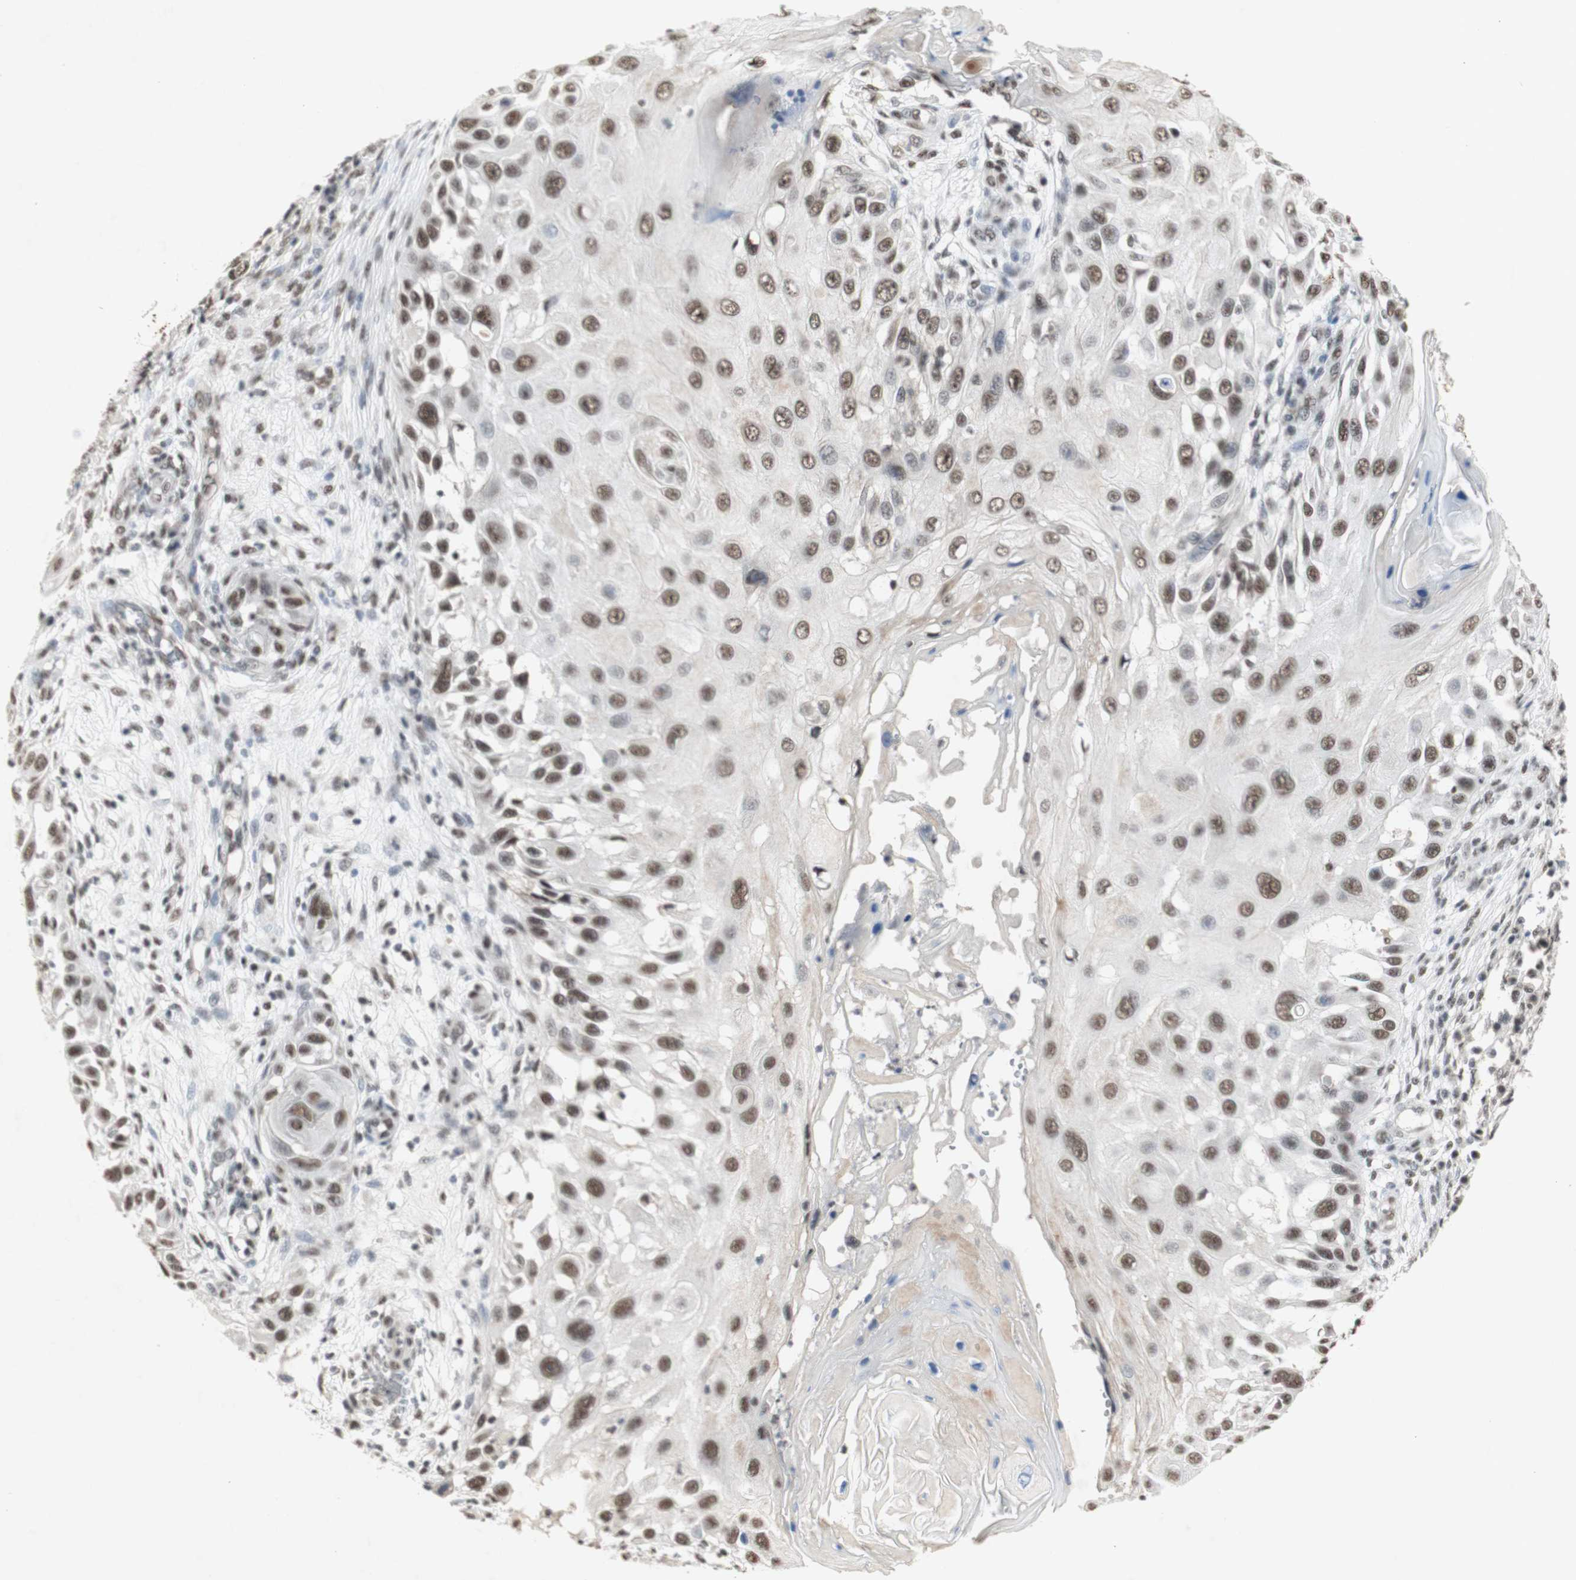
{"staining": {"intensity": "moderate", "quantity": ">75%", "location": "nuclear"}, "tissue": "skin cancer", "cell_type": "Tumor cells", "image_type": "cancer", "snomed": [{"axis": "morphology", "description": "Squamous cell carcinoma, NOS"}, {"axis": "topography", "description": "Skin"}], "caption": "Skin cancer (squamous cell carcinoma) stained for a protein (brown) exhibits moderate nuclear positive positivity in about >75% of tumor cells.", "gene": "SNRPB", "patient": {"sex": "female", "age": 44}}